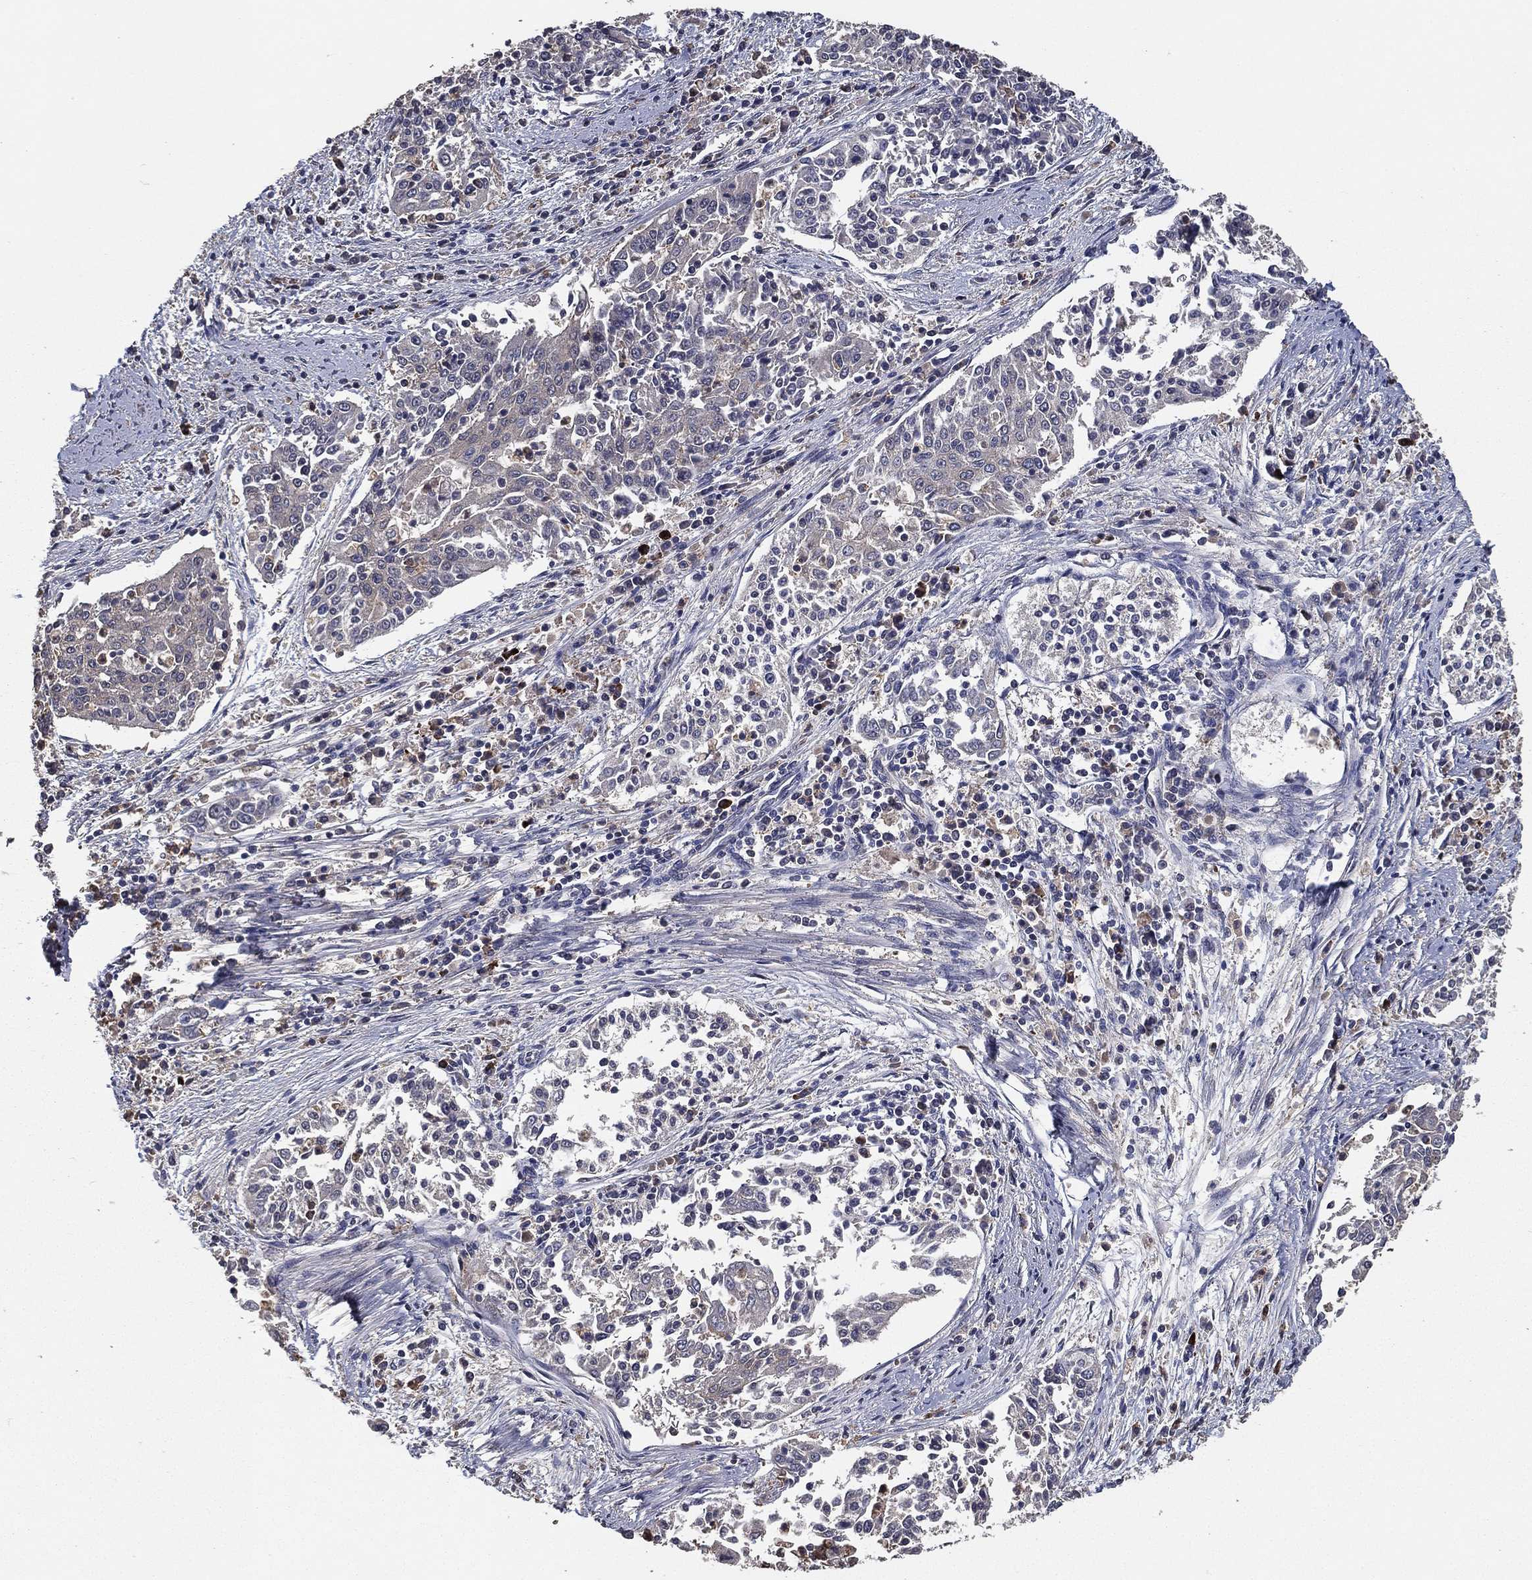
{"staining": {"intensity": "negative", "quantity": "none", "location": "none"}, "tissue": "cervical cancer", "cell_type": "Tumor cells", "image_type": "cancer", "snomed": [{"axis": "morphology", "description": "Squamous cell carcinoma, NOS"}, {"axis": "topography", "description": "Cervix"}], "caption": "There is no significant staining in tumor cells of cervical cancer. (DAB (3,3'-diaminobenzidine) immunohistochemistry with hematoxylin counter stain).", "gene": "PCNT", "patient": {"sex": "female", "age": 41}}